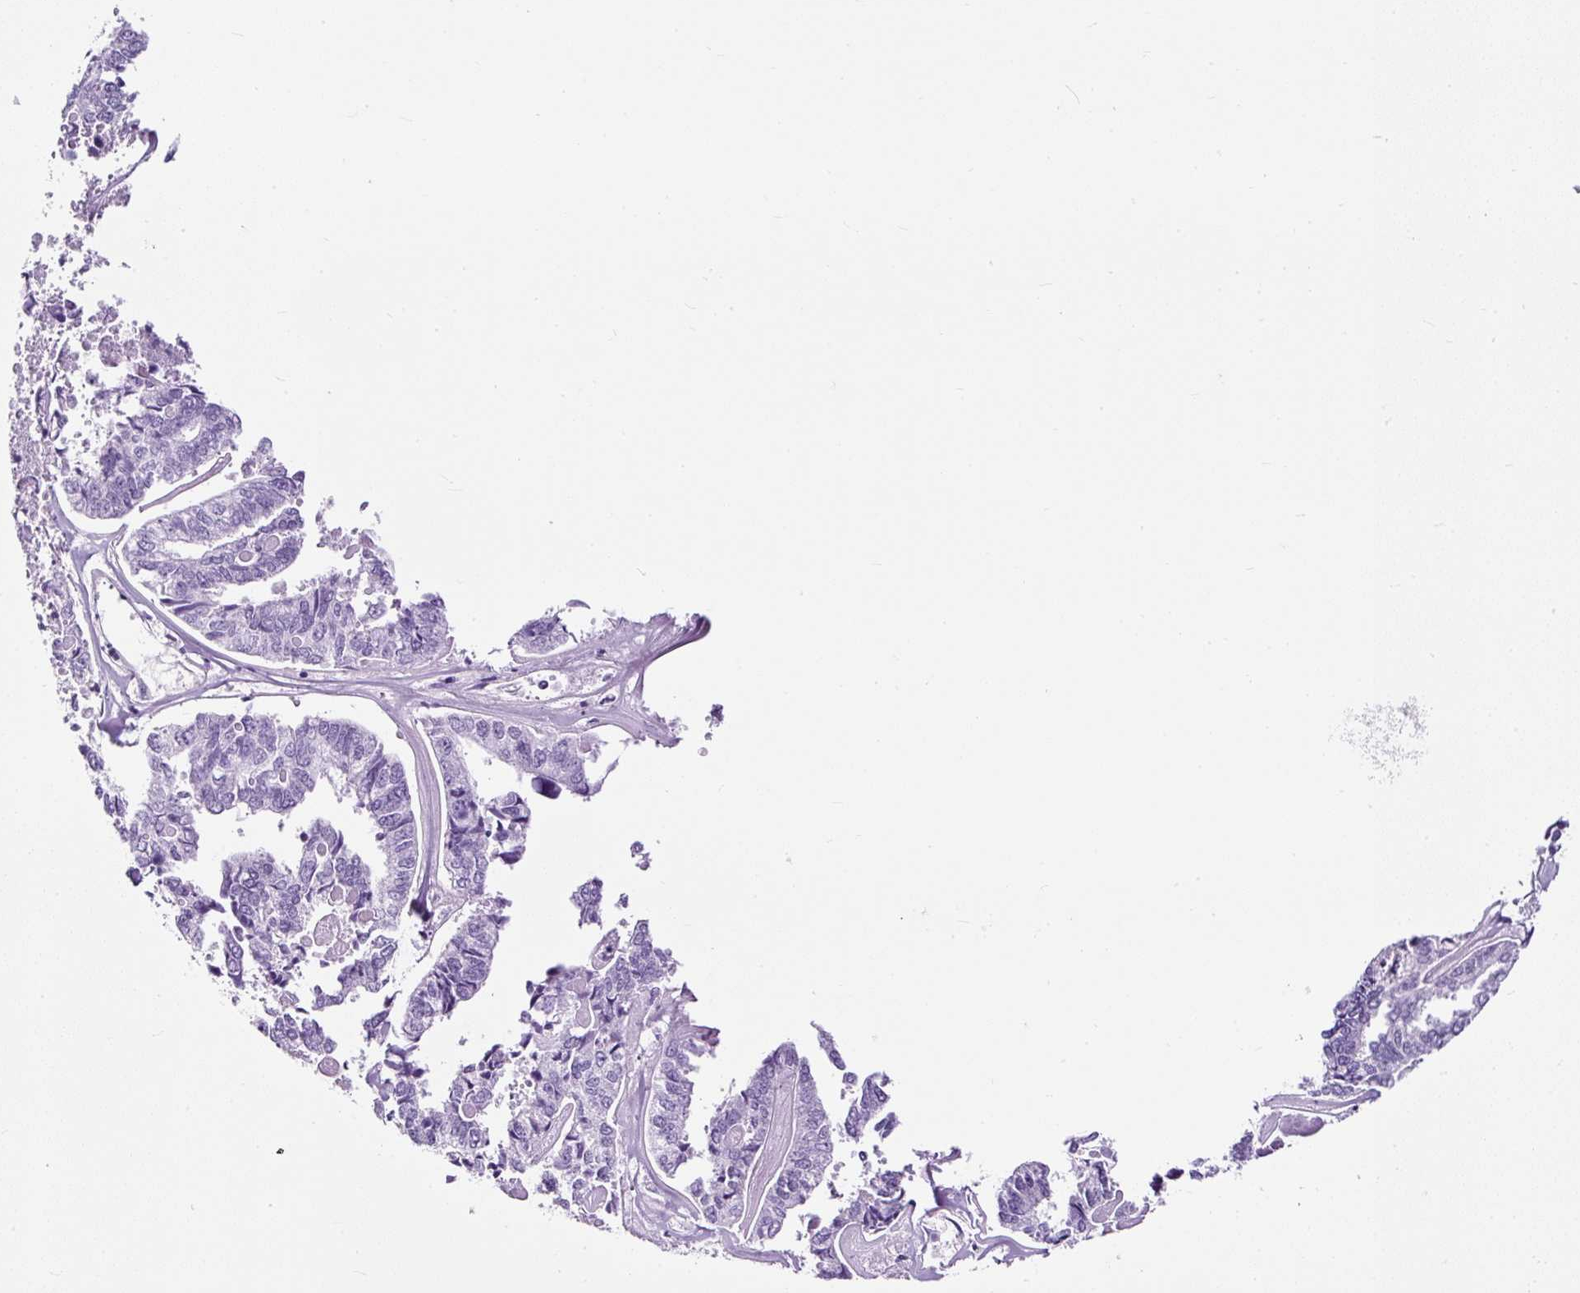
{"staining": {"intensity": "negative", "quantity": "none", "location": "none"}, "tissue": "endometrial cancer", "cell_type": "Tumor cells", "image_type": "cancer", "snomed": [{"axis": "morphology", "description": "Adenocarcinoma, NOS"}, {"axis": "topography", "description": "Endometrium"}], "caption": "An image of human endometrial cancer is negative for staining in tumor cells.", "gene": "STOX2", "patient": {"sex": "female", "age": 73}}